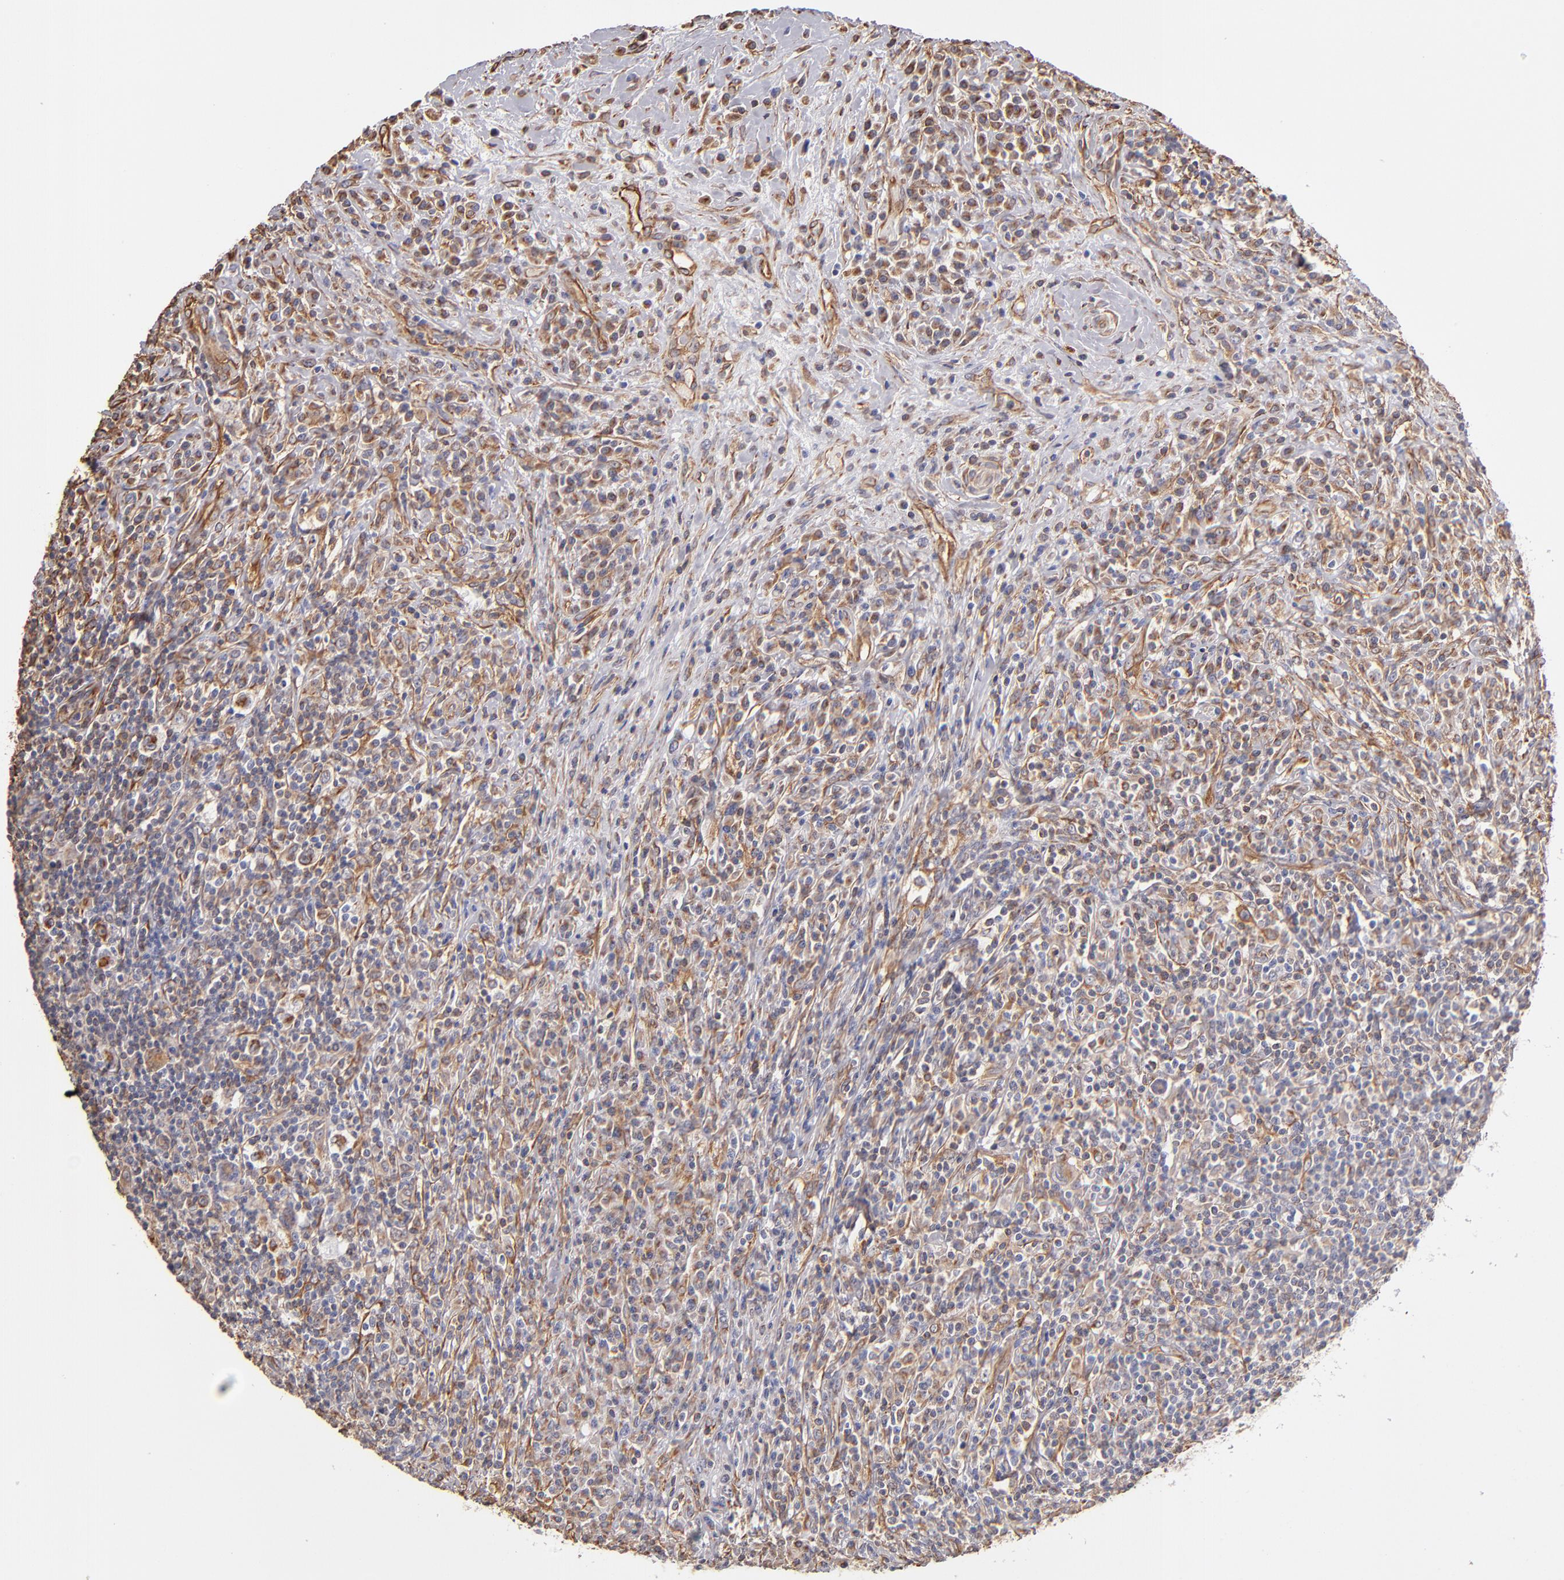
{"staining": {"intensity": "moderate", "quantity": ">75%", "location": "cytoplasmic/membranous"}, "tissue": "lymphoma", "cell_type": "Tumor cells", "image_type": "cancer", "snomed": [{"axis": "morphology", "description": "Hodgkin's disease, NOS"}, {"axis": "topography", "description": "Lymph node"}], "caption": "Immunohistochemical staining of lymphoma reveals medium levels of moderate cytoplasmic/membranous staining in approximately >75% of tumor cells. The protein of interest is shown in brown color, while the nuclei are stained blue.", "gene": "ABCC1", "patient": {"sex": "female", "age": 25}}